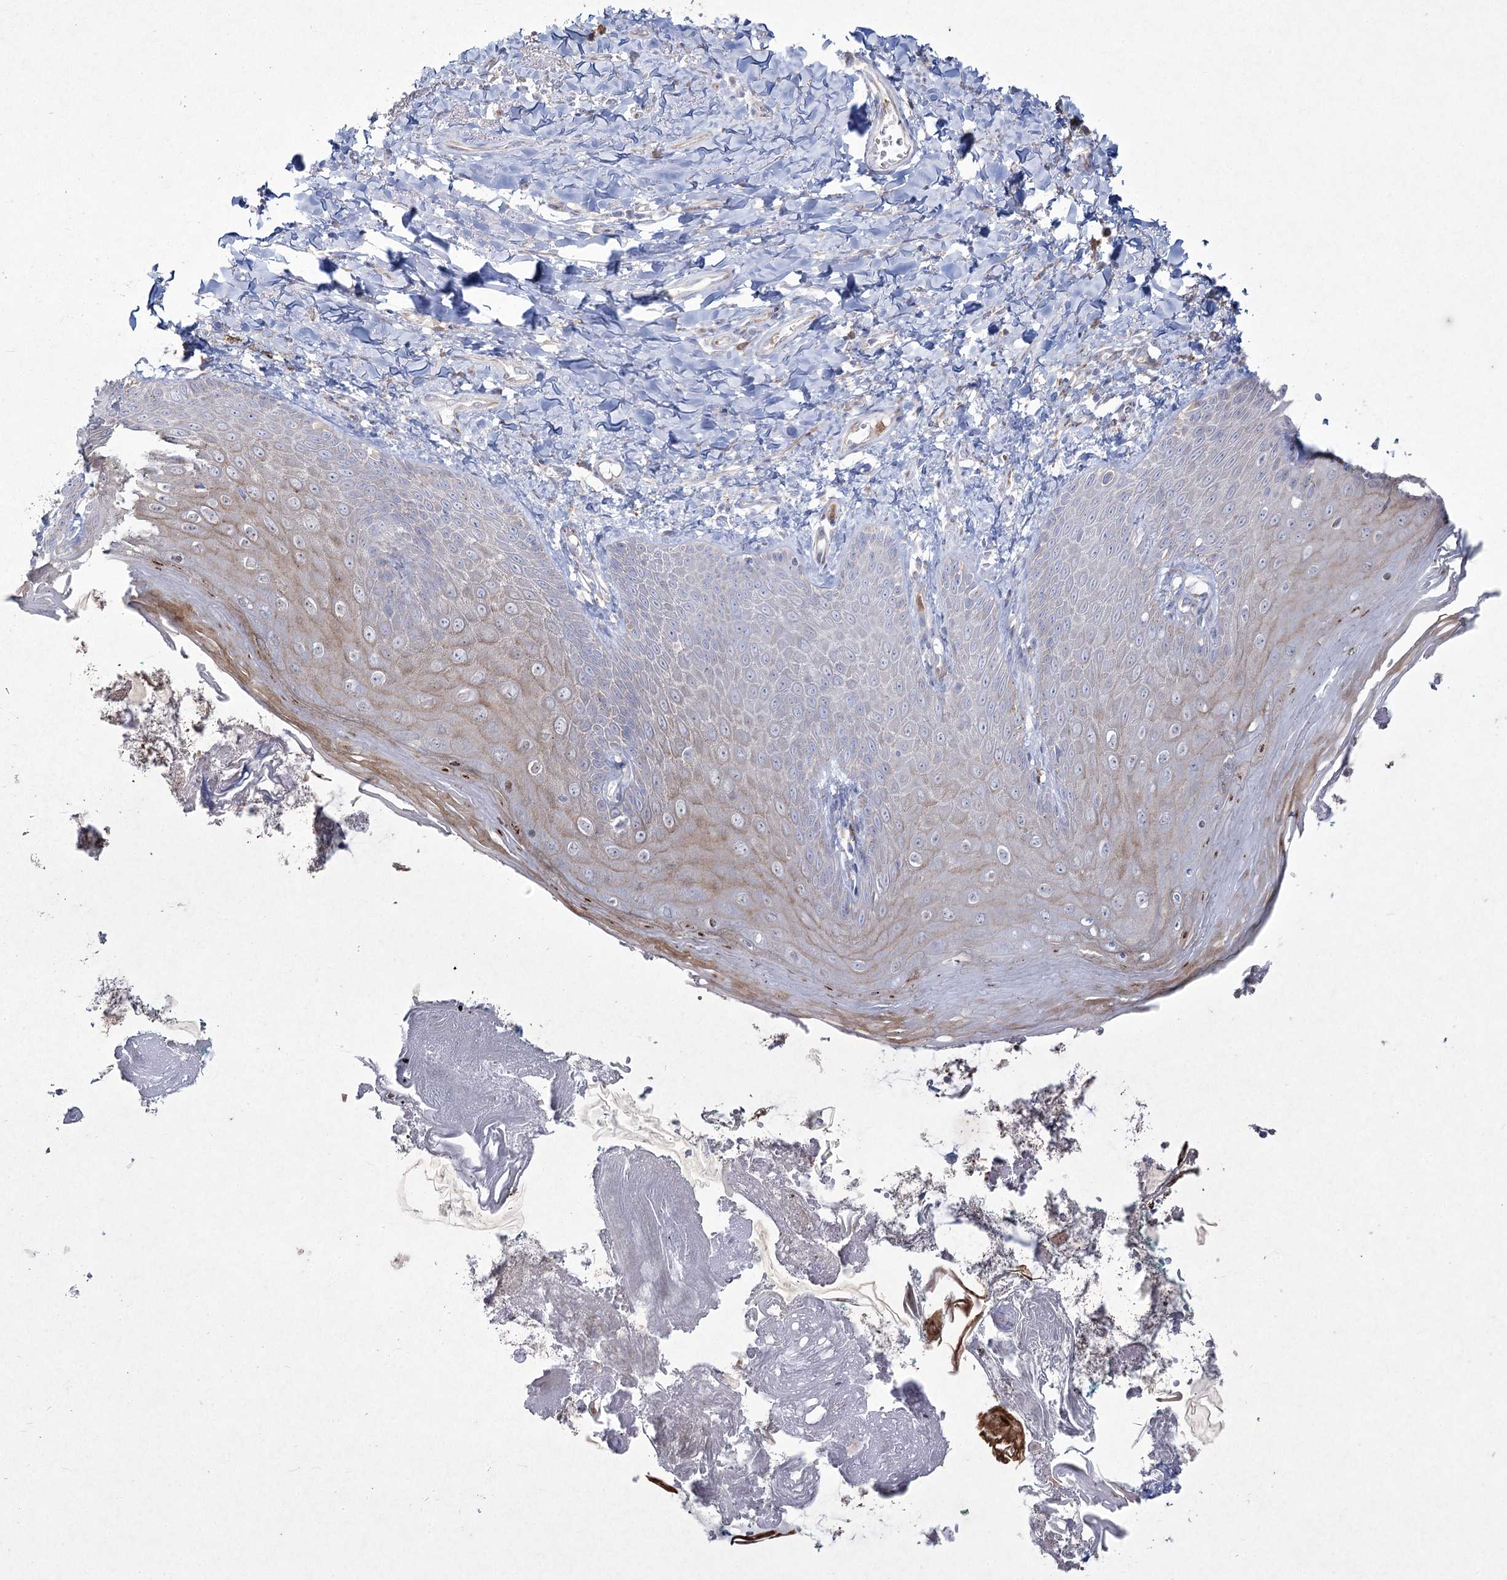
{"staining": {"intensity": "moderate", "quantity": "<25%", "location": "cytoplasmic/membranous"}, "tissue": "skin", "cell_type": "Epidermal cells", "image_type": "normal", "snomed": [{"axis": "morphology", "description": "Normal tissue, NOS"}, {"axis": "topography", "description": "Anal"}], "caption": "Brown immunohistochemical staining in benign human skin displays moderate cytoplasmic/membranous expression in approximately <25% of epidermal cells.", "gene": "NIPAL4", "patient": {"sex": "male", "age": 78}}